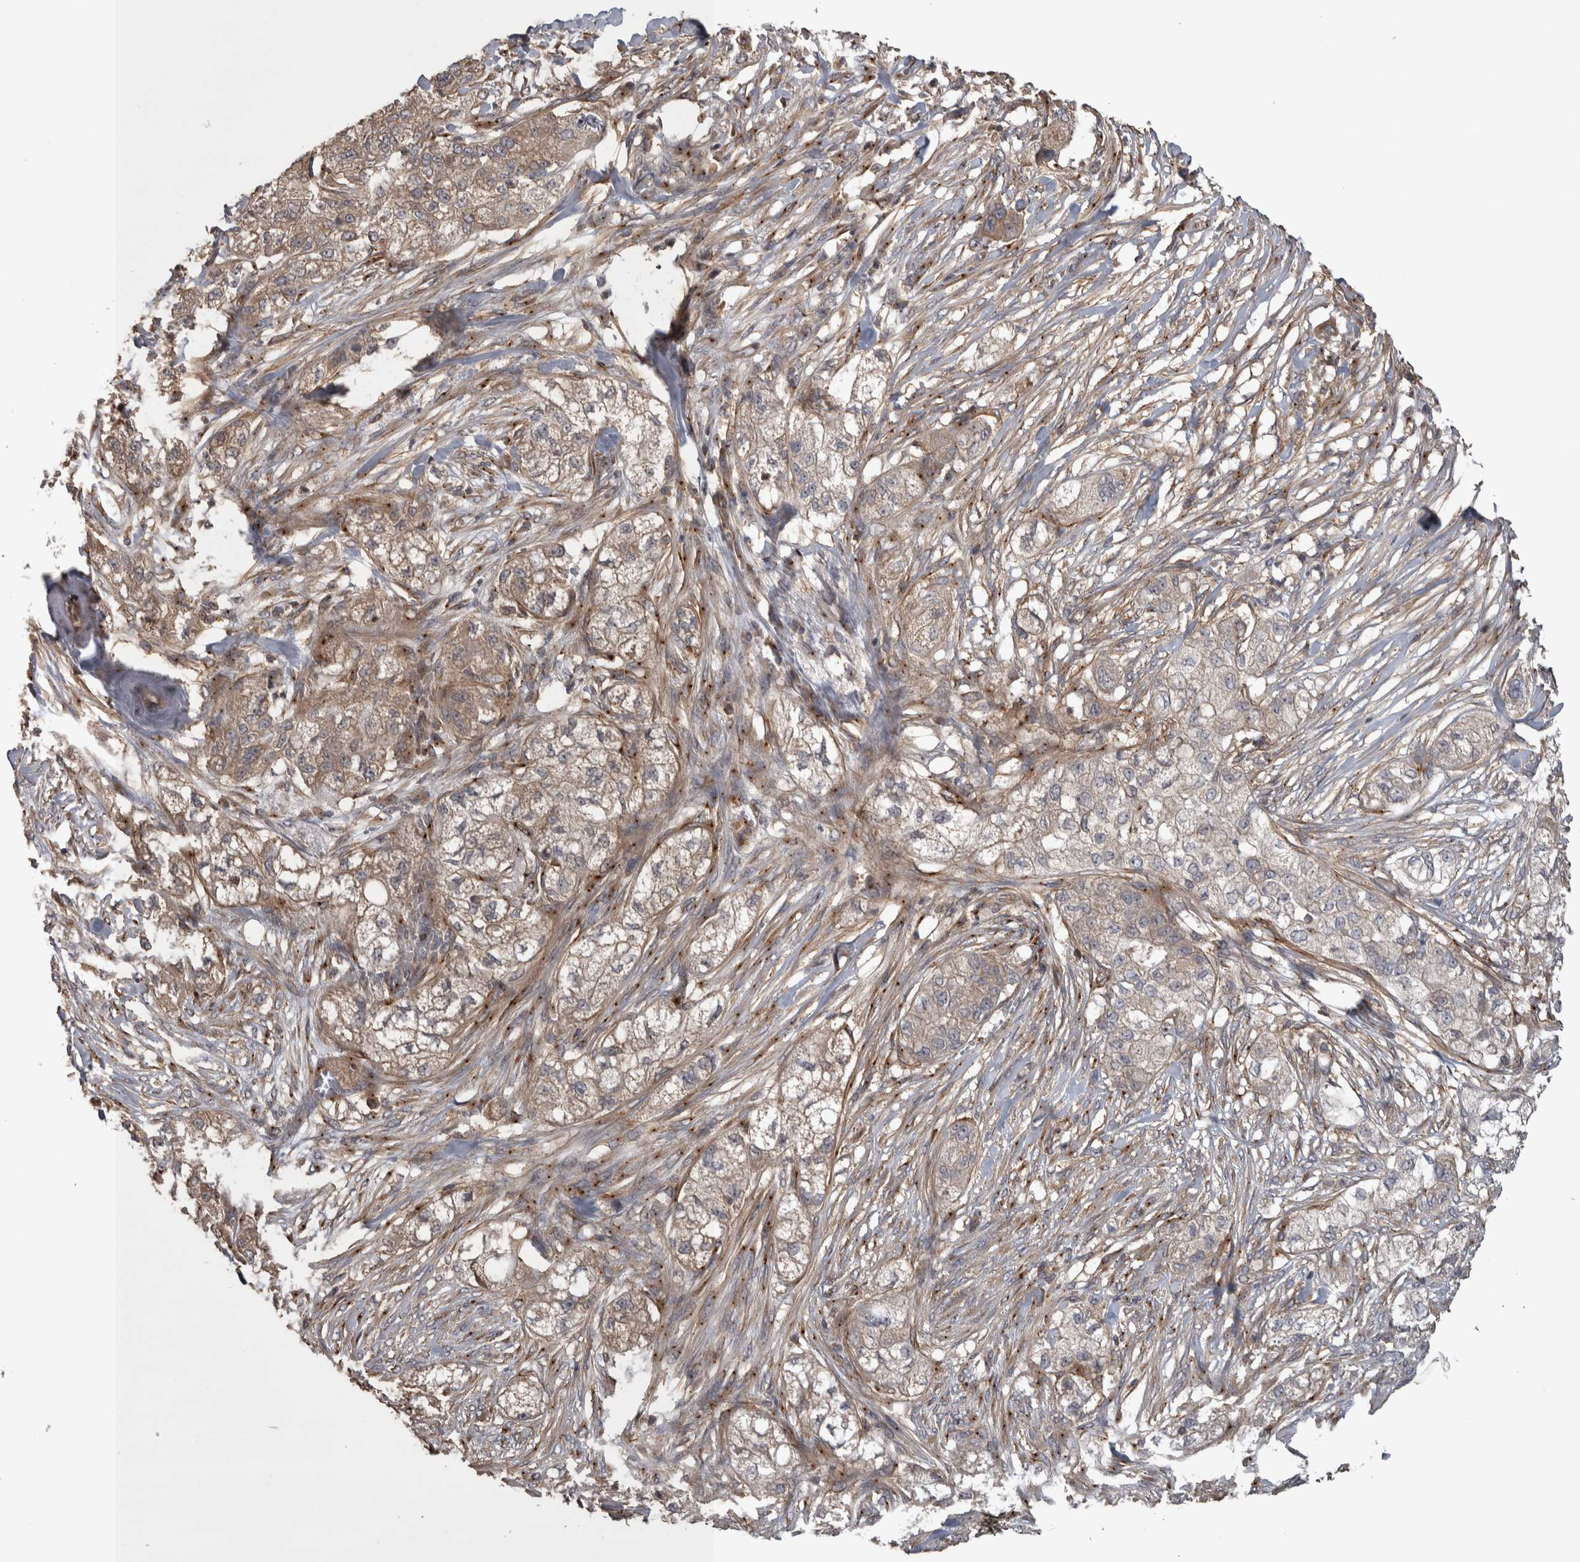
{"staining": {"intensity": "weak", "quantity": "<25%", "location": "cytoplasmic/membranous"}, "tissue": "pancreatic cancer", "cell_type": "Tumor cells", "image_type": "cancer", "snomed": [{"axis": "morphology", "description": "Adenocarcinoma, NOS"}, {"axis": "topography", "description": "Pancreas"}], "caption": "A histopathology image of adenocarcinoma (pancreatic) stained for a protein reveals no brown staining in tumor cells. Brightfield microscopy of immunohistochemistry (IHC) stained with DAB (3,3'-diaminobenzidine) (brown) and hematoxylin (blue), captured at high magnification.", "gene": "IFRD1", "patient": {"sex": "female", "age": 78}}